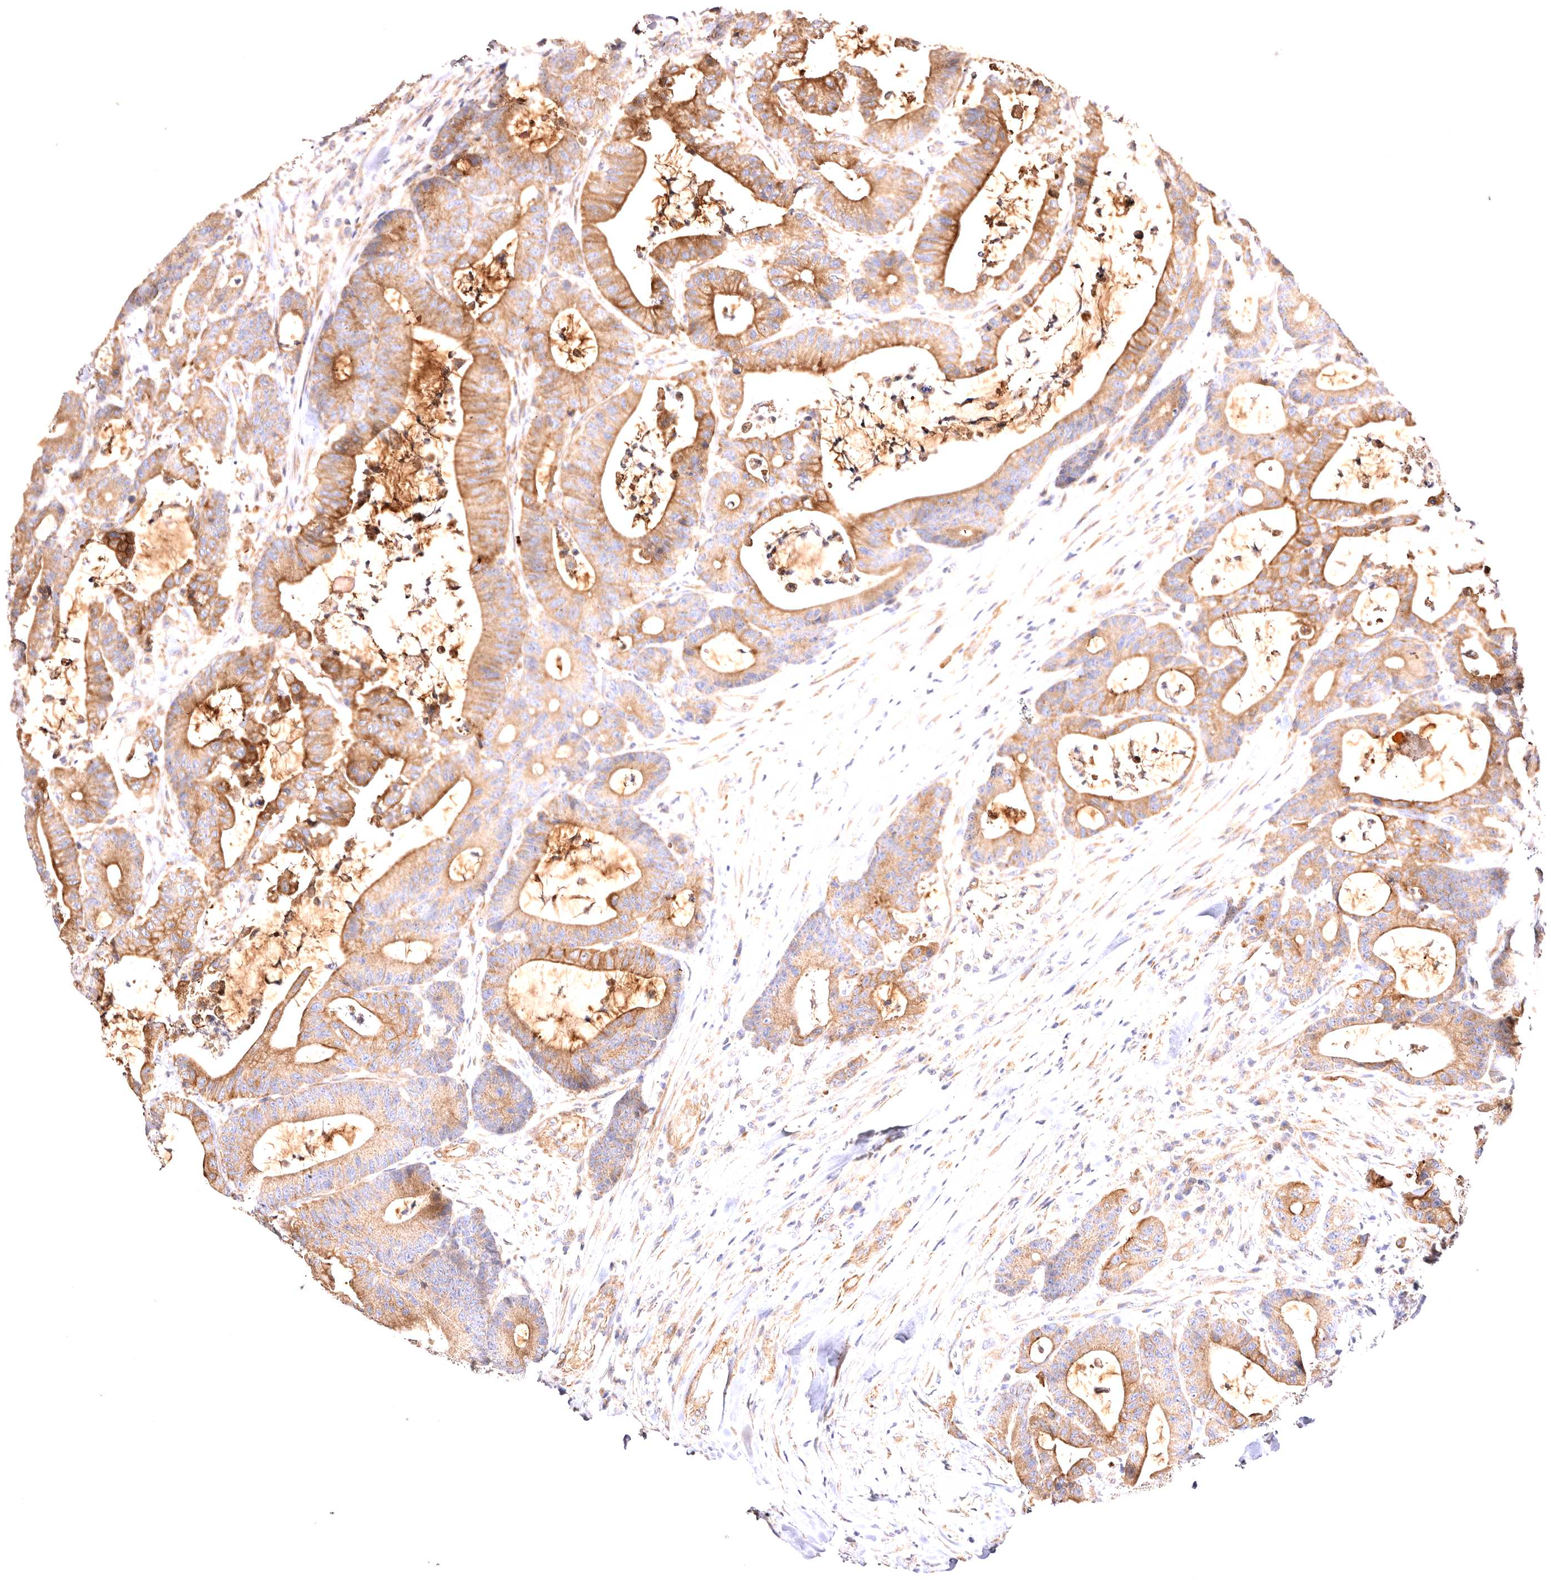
{"staining": {"intensity": "moderate", "quantity": ">75%", "location": "cytoplasmic/membranous"}, "tissue": "colorectal cancer", "cell_type": "Tumor cells", "image_type": "cancer", "snomed": [{"axis": "morphology", "description": "Adenocarcinoma, NOS"}, {"axis": "topography", "description": "Colon"}], "caption": "IHC staining of colorectal adenocarcinoma, which exhibits medium levels of moderate cytoplasmic/membranous positivity in about >75% of tumor cells indicating moderate cytoplasmic/membranous protein staining. The staining was performed using DAB (brown) for protein detection and nuclei were counterstained in hematoxylin (blue).", "gene": "VPS45", "patient": {"sex": "female", "age": 84}}